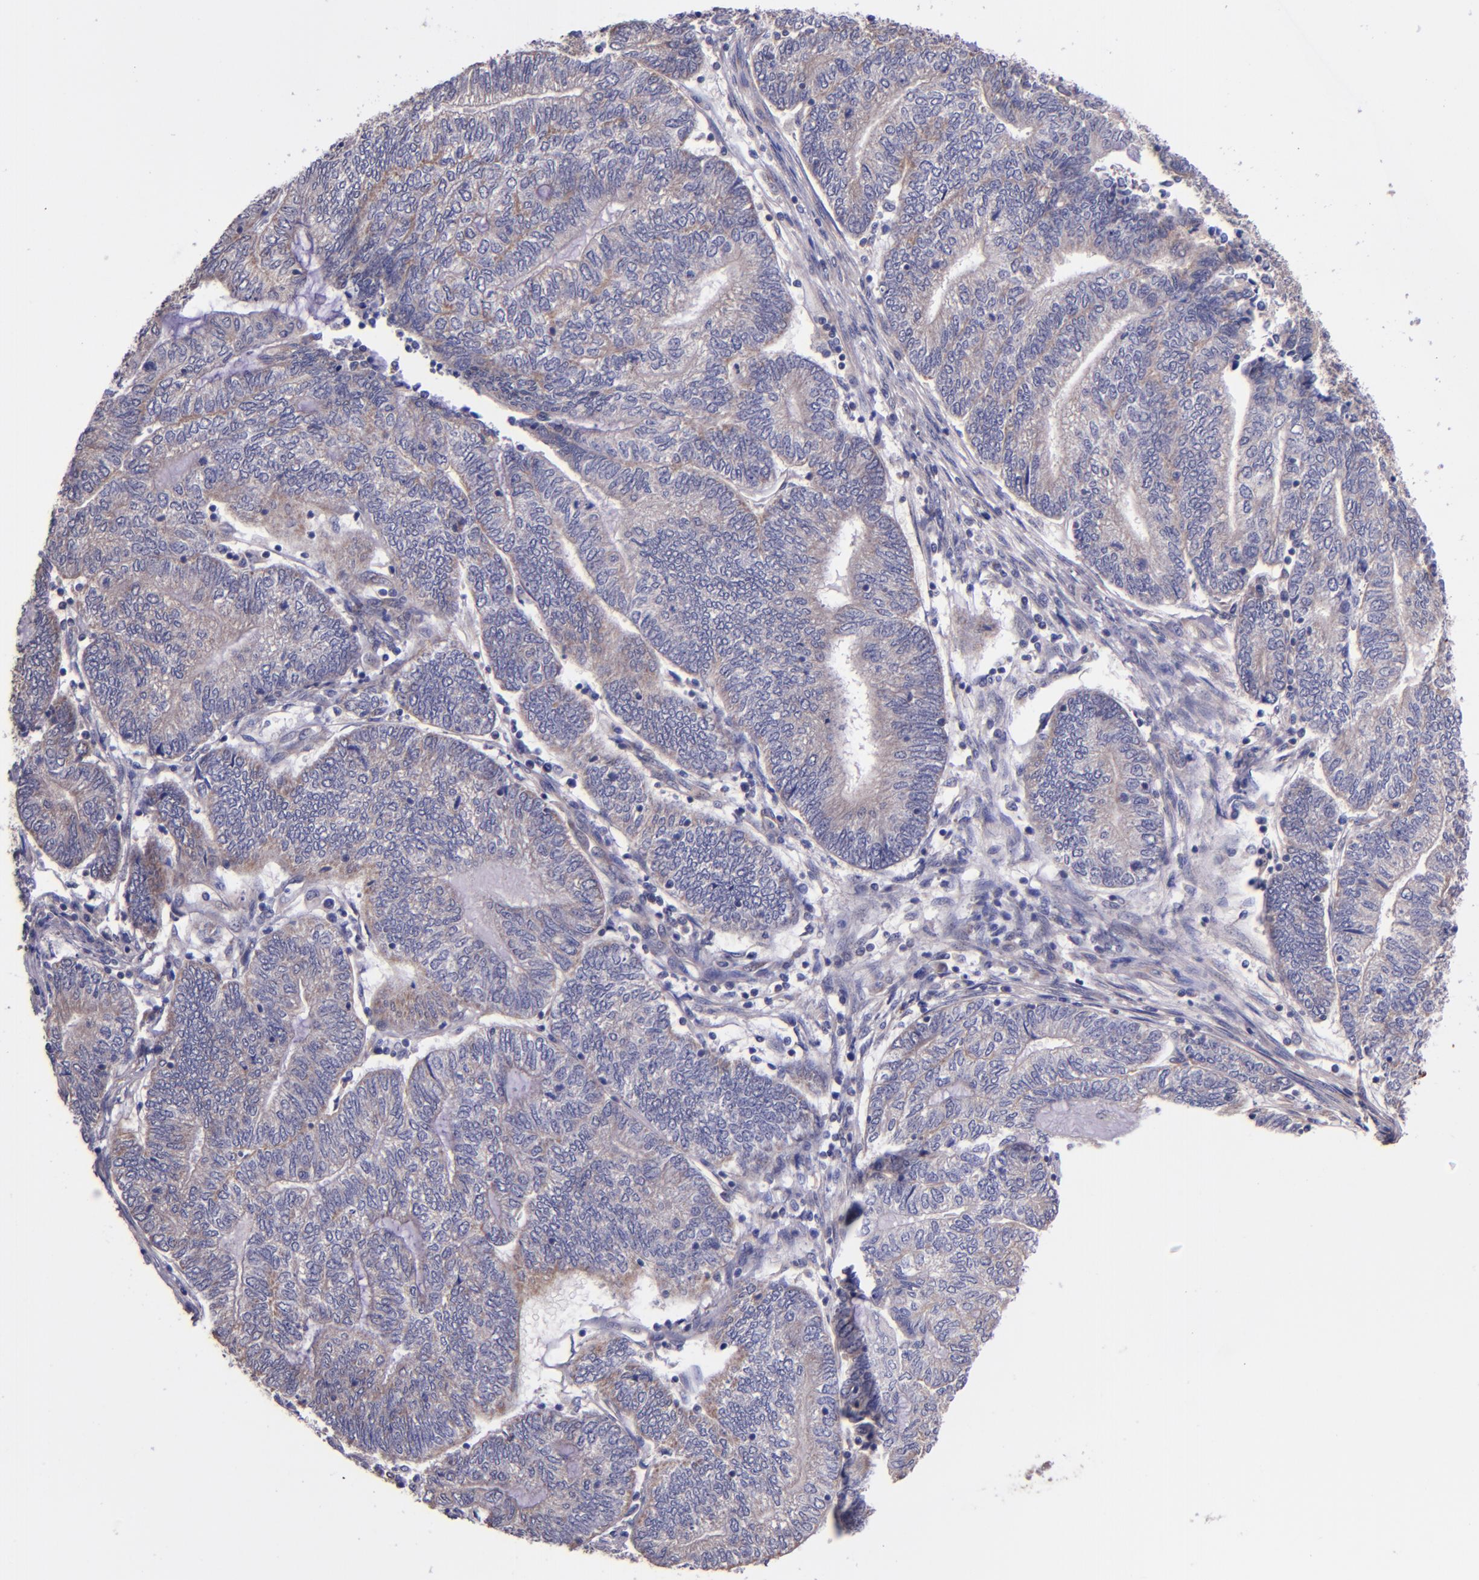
{"staining": {"intensity": "weak", "quantity": ">75%", "location": "cytoplasmic/membranous"}, "tissue": "endometrial cancer", "cell_type": "Tumor cells", "image_type": "cancer", "snomed": [{"axis": "morphology", "description": "Adenocarcinoma, NOS"}, {"axis": "topography", "description": "Uterus"}, {"axis": "topography", "description": "Endometrium"}], "caption": "Immunohistochemical staining of human endometrial adenocarcinoma displays low levels of weak cytoplasmic/membranous positivity in approximately >75% of tumor cells. The protein is shown in brown color, while the nuclei are stained blue.", "gene": "SHC1", "patient": {"sex": "female", "age": 70}}